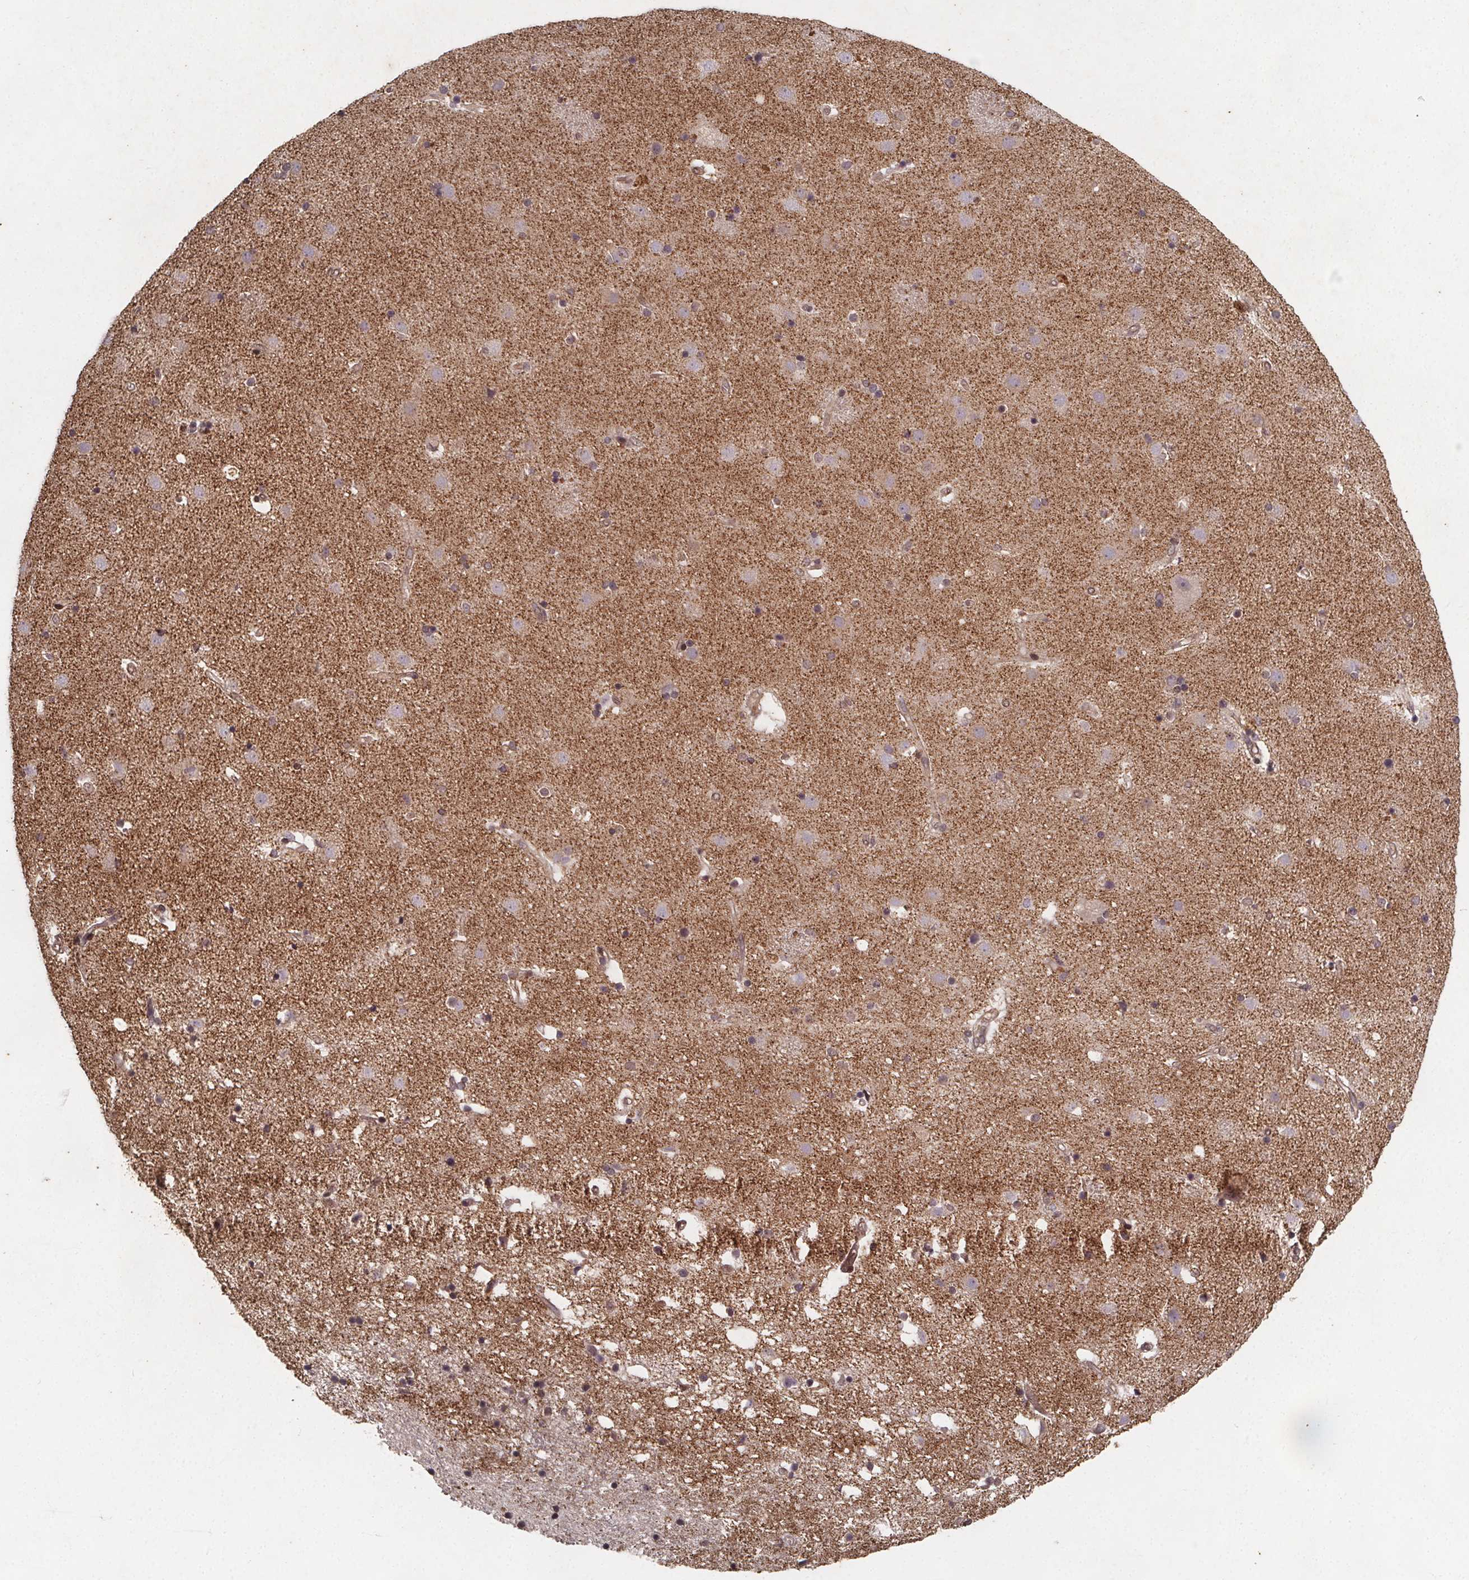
{"staining": {"intensity": "weak", "quantity": "<25%", "location": "cytoplasmic/membranous"}, "tissue": "caudate", "cell_type": "Glial cells", "image_type": "normal", "snomed": [{"axis": "morphology", "description": "Normal tissue, NOS"}, {"axis": "topography", "description": "Lateral ventricle wall"}], "caption": "DAB immunohistochemical staining of normal caudate demonstrates no significant expression in glial cells.", "gene": "PIERCE2", "patient": {"sex": "female", "age": 71}}